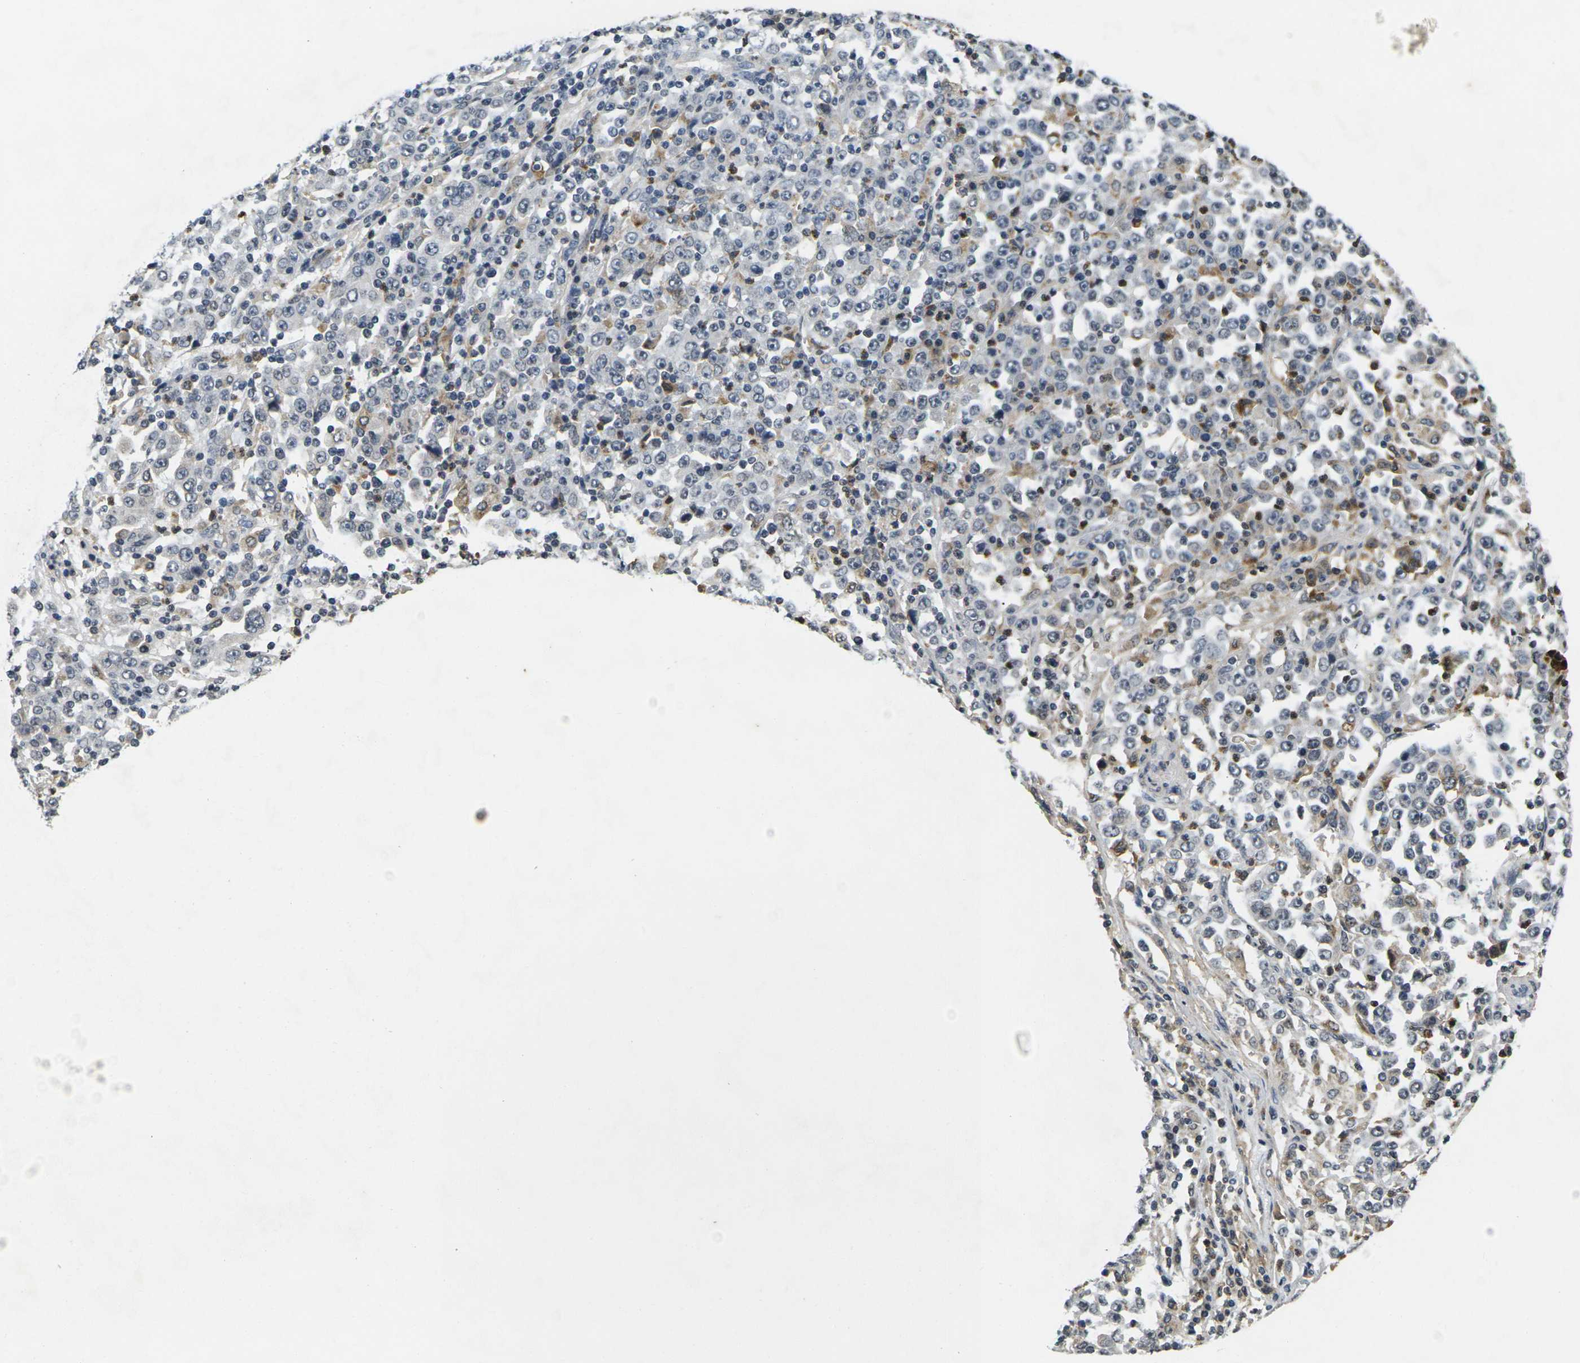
{"staining": {"intensity": "negative", "quantity": "none", "location": "none"}, "tissue": "stomach cancer", "cell_type": "Tumor cells", "image_type": "cancer", "snomed": [{"axis": "morphology", "description": "Normal tissue, NOS"}, {"axis": "morphology", "description": "Adenocarcinoma, NOS"}, {"axis": "topography", "description": "Stomach, upper"}, {"axis": "topography", "description": "Stomach"}], "caption": "Stomach cancer (adenocarcinoma) was stained to show a protein in brown. There is no significant expression in tumor cells. (Stains: DAB (3,3'-diaminobenzidine) immunohistochemistry (IHC) with hematoxylin counter stain, Microscopy: brightfield microscopy at high magnification).", "gene": "C1QC", "patient": {"sex": "male", "age": 59}}